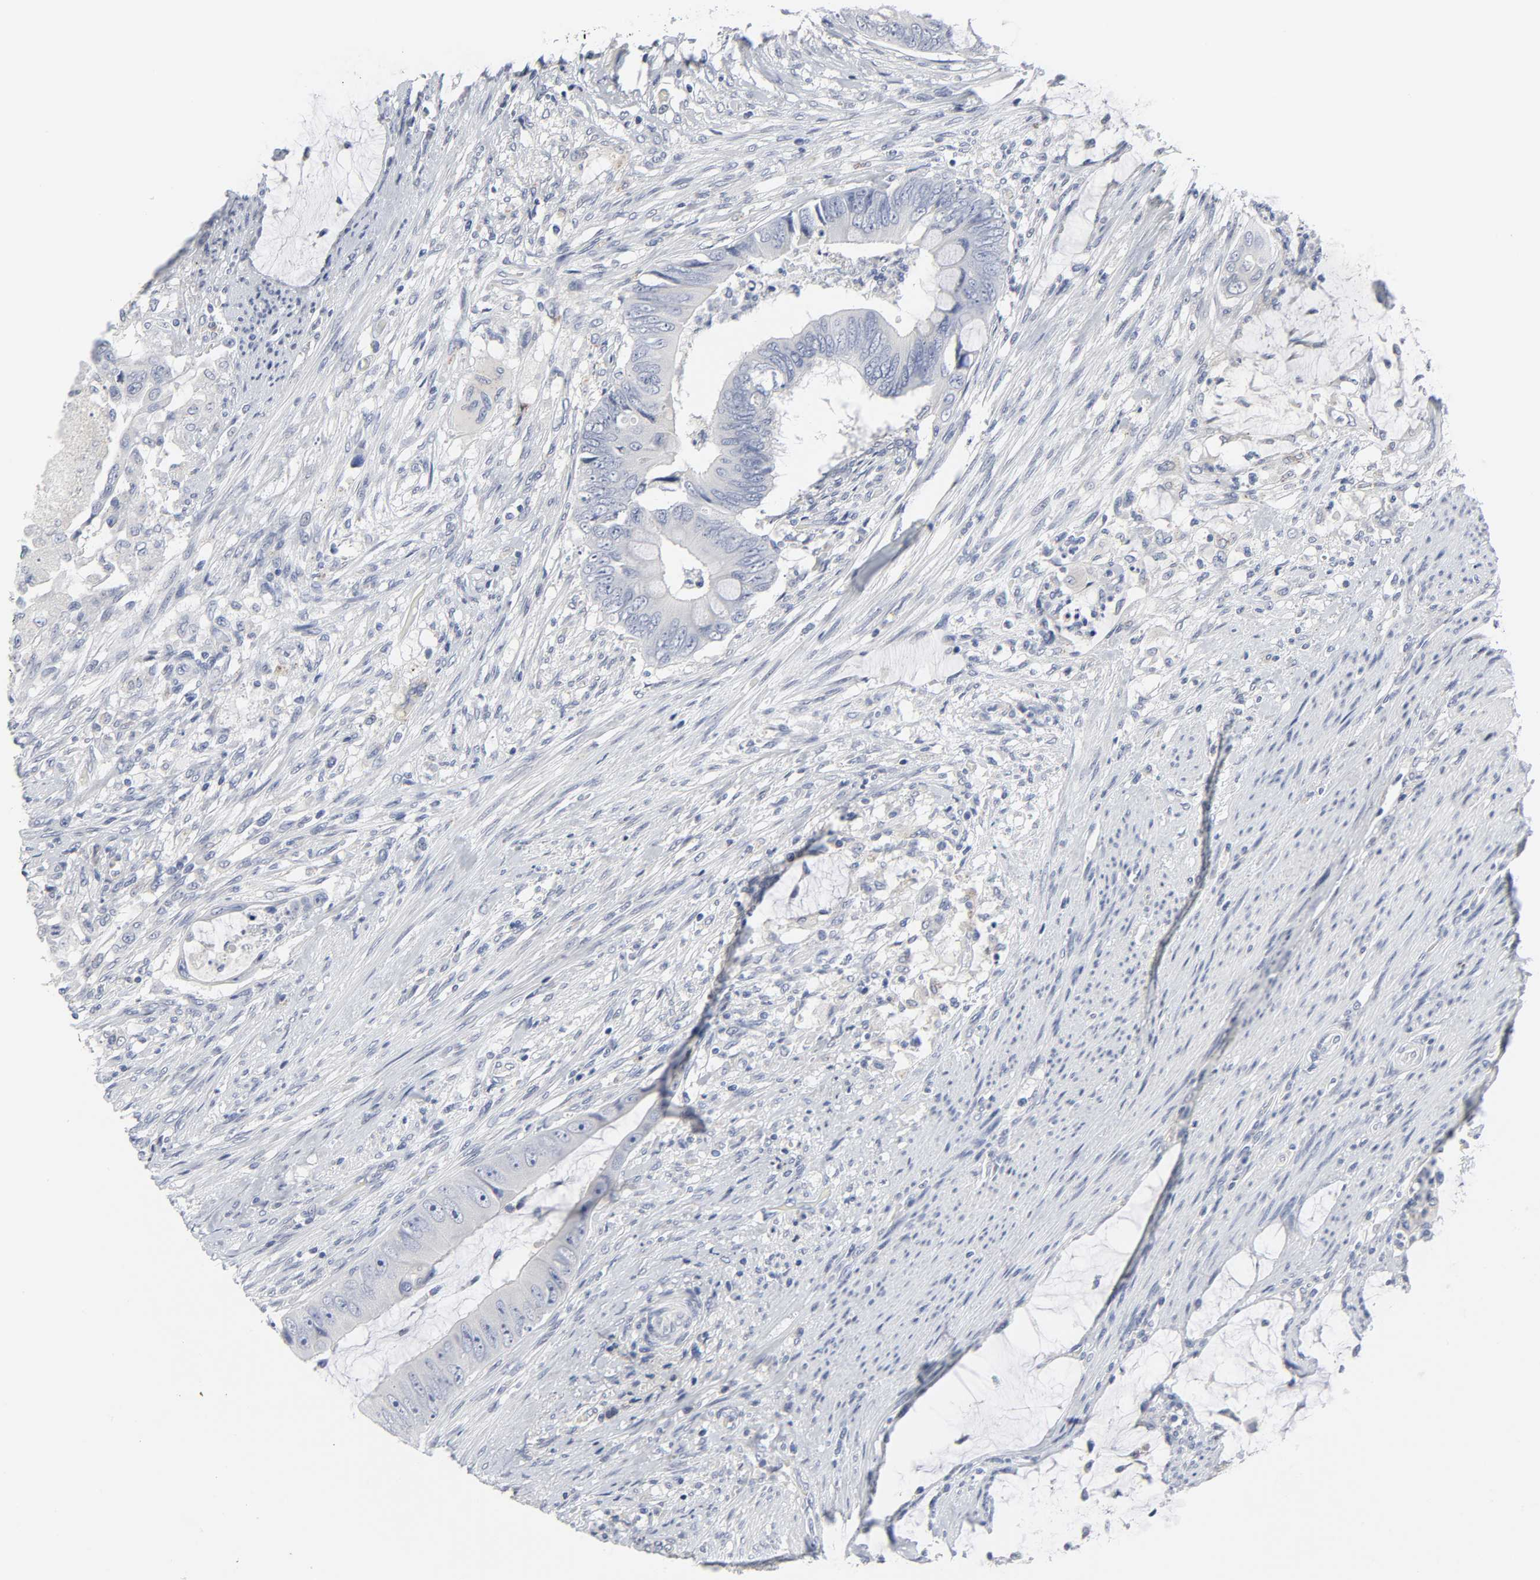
{"staining": {"intensity": "negative", "quantity": "none", "location": "none"}, "tissue": "colorectal cancer", "cell_type": "Tumor cells", "image_type": "cancer", "snomed": [{"axis": "morphology", "description": "Adenocarcinoma, NOS"}, {"axis": "topography", "description": "Rectum"}], "caption": "Immunohistochemical staining of colorectal cancer (adenocarcinoma) reveals no significant positivity in tumor cells.", "gene": "SALL2", "patient": {"sex": "female", "age": 77}}